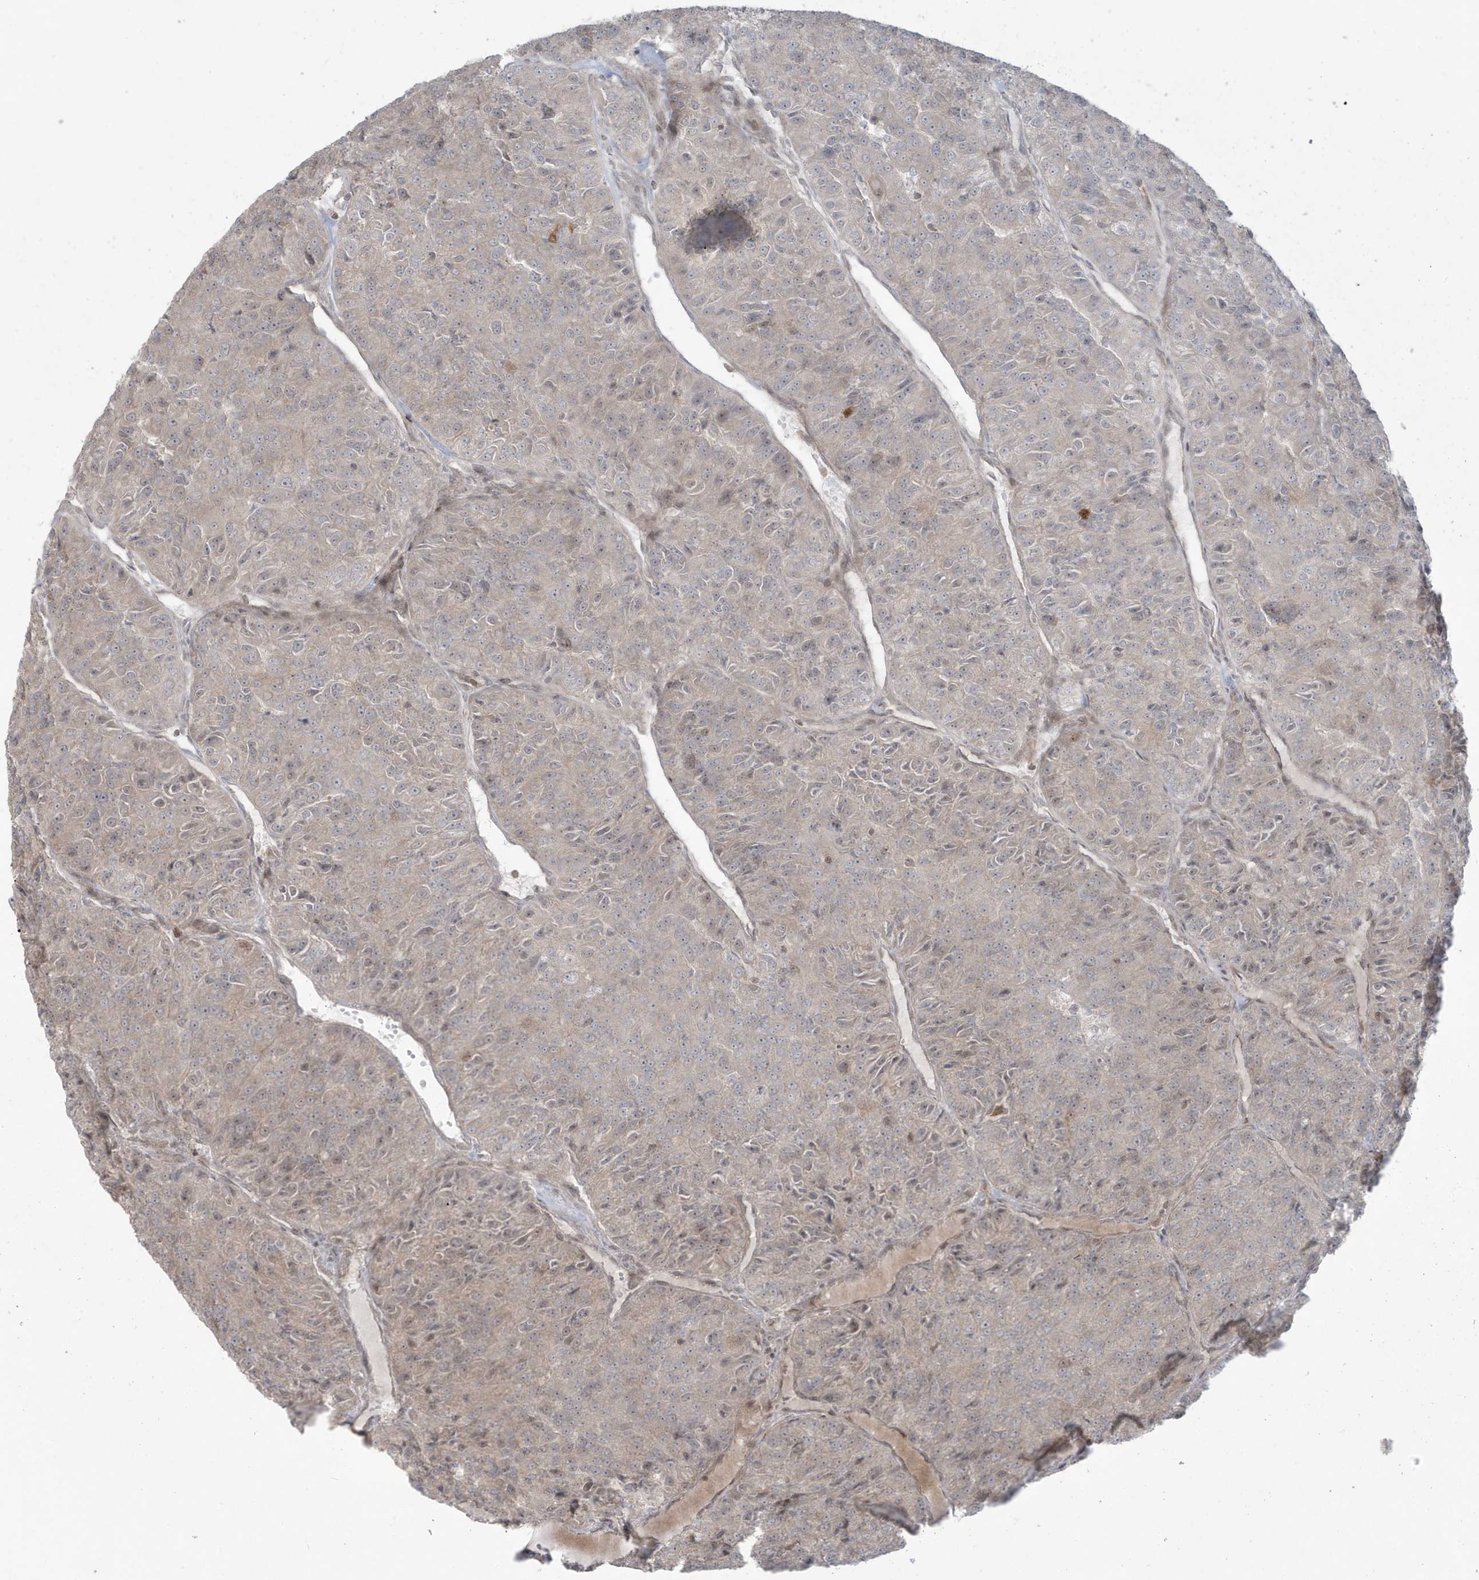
{"staining": {"intensity": "weak", "quantity": "<25%", "location": "cytoplasmic/membranous"}, "tissue": "renal cancer", "cell_type": "Tumor cells", "image_type": "cancer", "snomed": [{"axis": "morphology", "description": "Adenocarcinoma, NOS"}, {"axis": "topography", "description": "Kidney"}], "caption": "The image reveals no staining of tumor cells in renal adenocarcinoma. (Brightfield microscopy of DAB (3,3'-diaminobenzidine) IHC at high magnification).", "gene": "C1orf52", "patient": {"sex": "female", "age": 63}}